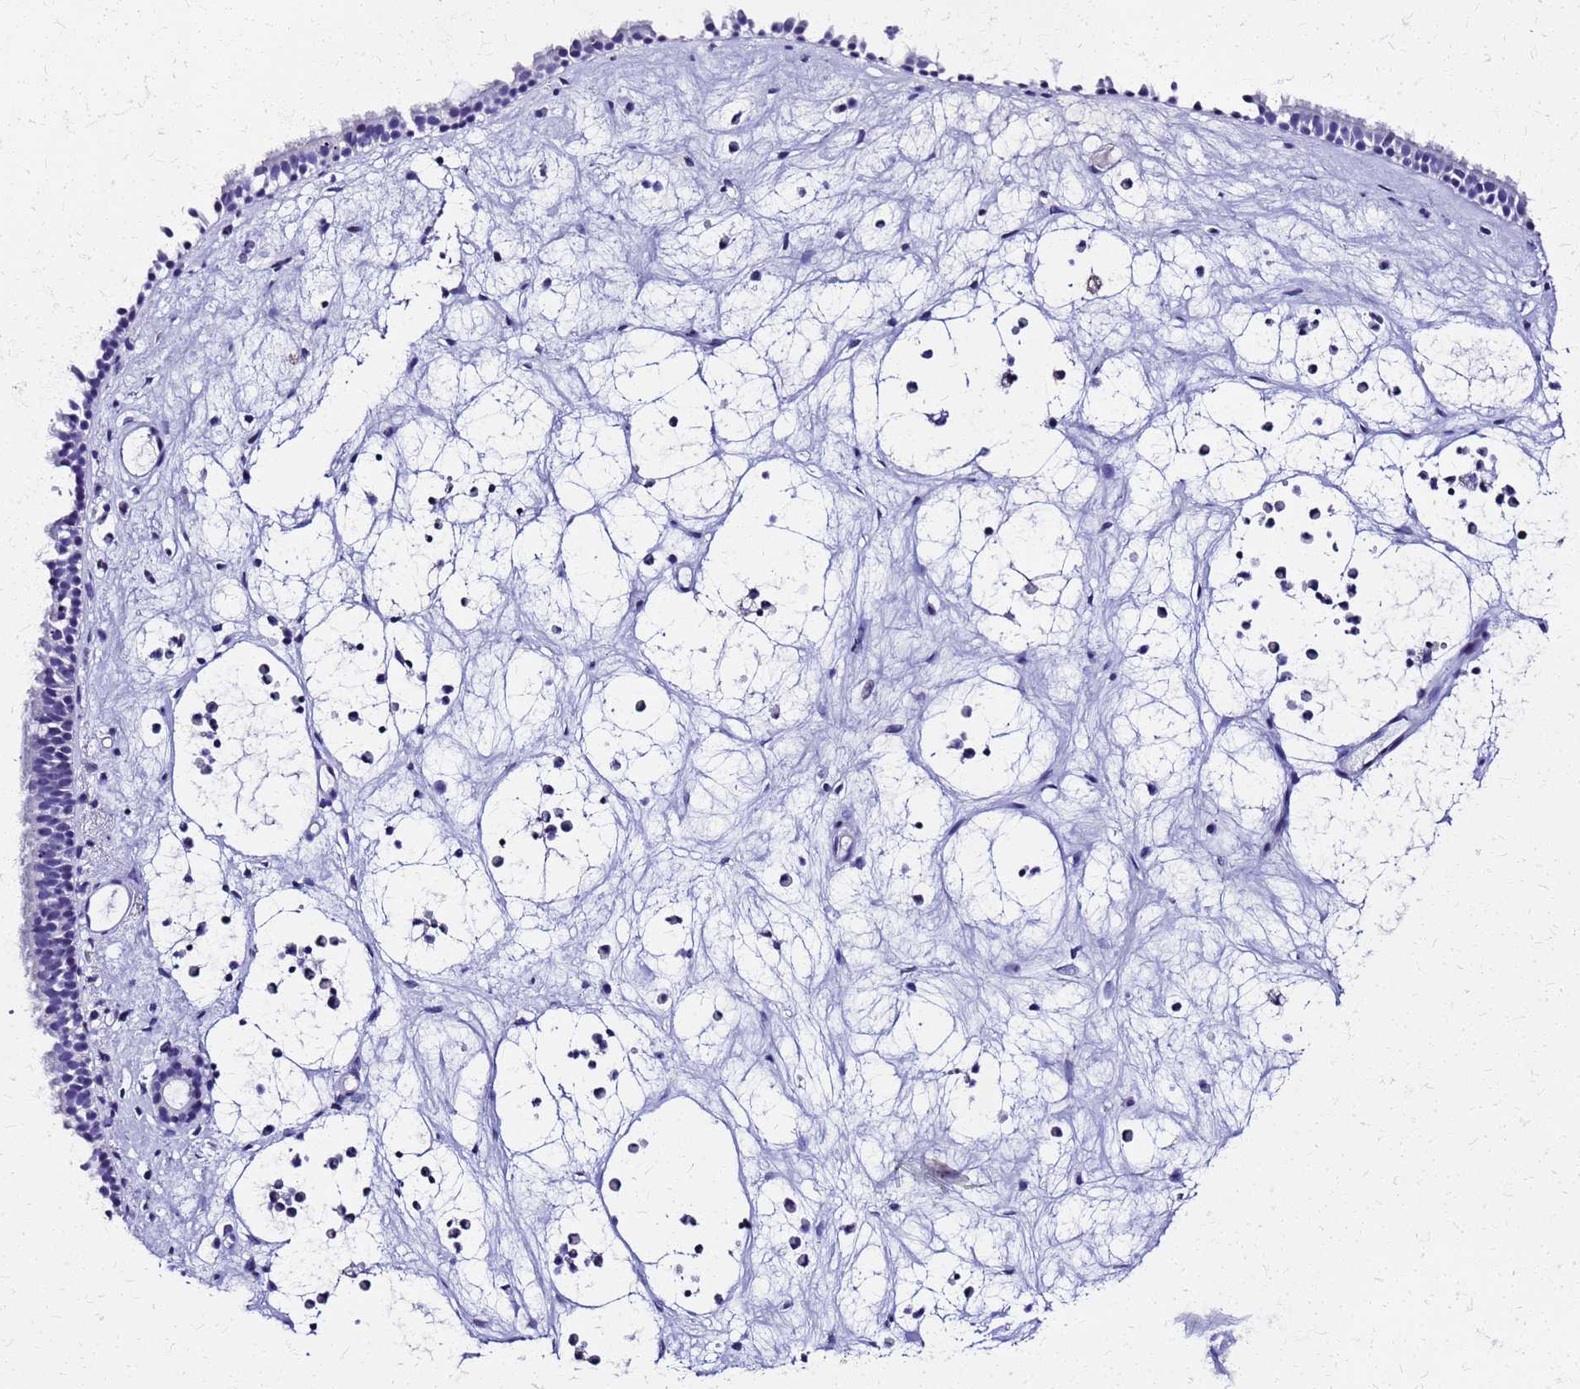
{"staining": {"intensity": "negative", "quantity": "none", "location": "none"}, "tissue": "nasopharynx", "cell_type": "Respiratory epithelial cells", "image_type": "normal", "snomed": [{"axis": "morphology", "description": "Normal tissue, NOS"}, {"axis": "morphology", "description": "Inflammation, NOS"}, {"axis": "morphology", "description": "Malignant melanoma, Metastatic site"}, {"axis": "topography", "description": "Nasopharynx"}], "caption": "Immunohistochemical staining of unremarkable nasopharynx demonstrates no significant positivity in respiratory epithelial cells.", "gene": "SMIM21", "patient": {"sex": "male", "age": 70}}